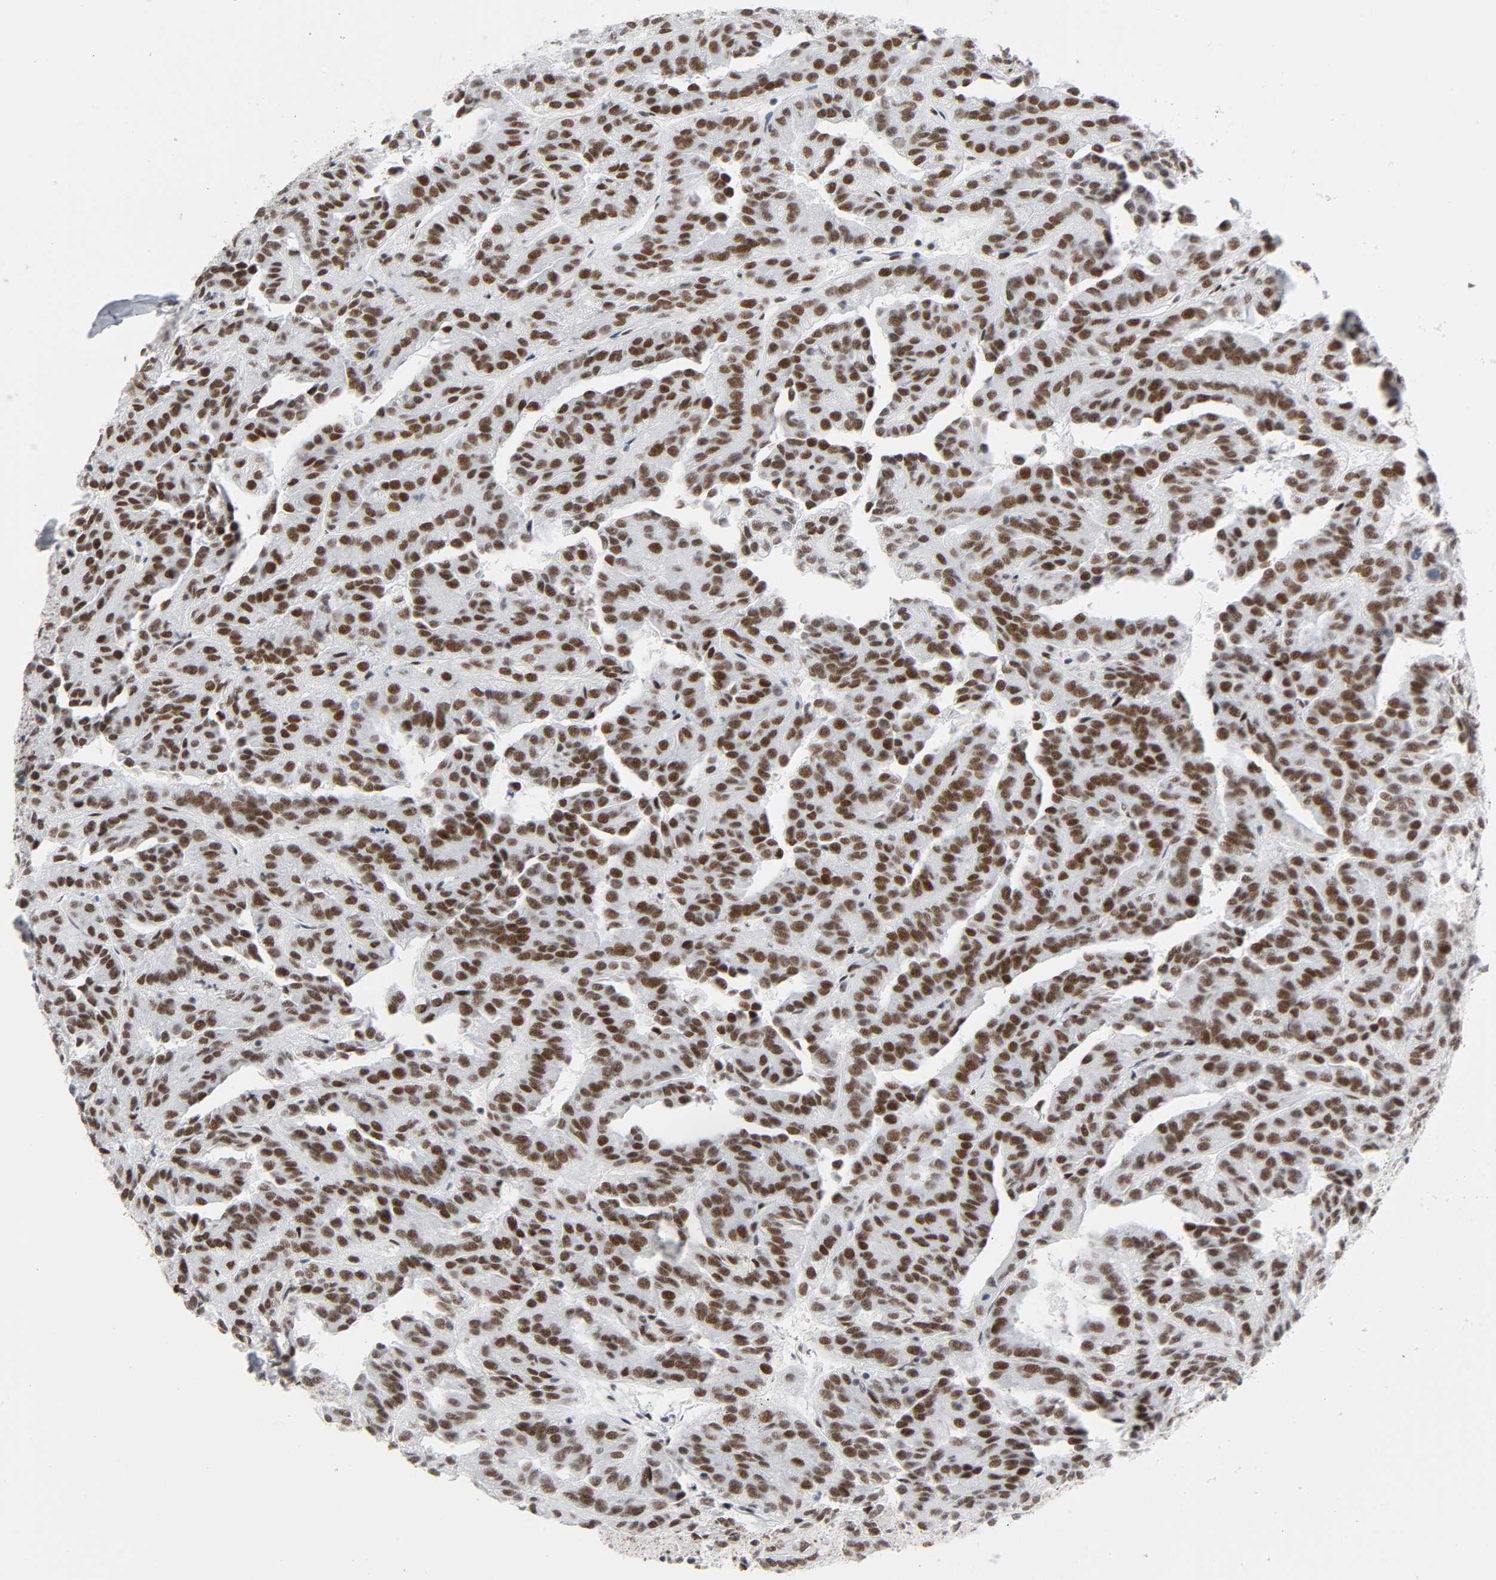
{"staining": {"intensity": "strong", "quantity": ">75%", "location": "nuclear"}, "tissue": "renal cancer", "cell_type": "Tumor cells", "image_type": "cancer", "snomed": [{"axis": "morphology", "description": "Adenocarcinoma, NOS"}, {"axis": "topography", "description": "Kidney"}], "caption": "Immunohistochemistry staining of renal cancer, which shows high levels of strong nuclear staining in about >75% of tumor cells indicating strong nuclear protein staining. The staining was performed using DAB (brown) for protein detection and nuclei were counterstained in hematoxylin (blue).", "gene": "HSF1", "patient": {"sex": "male", "age": 46}}